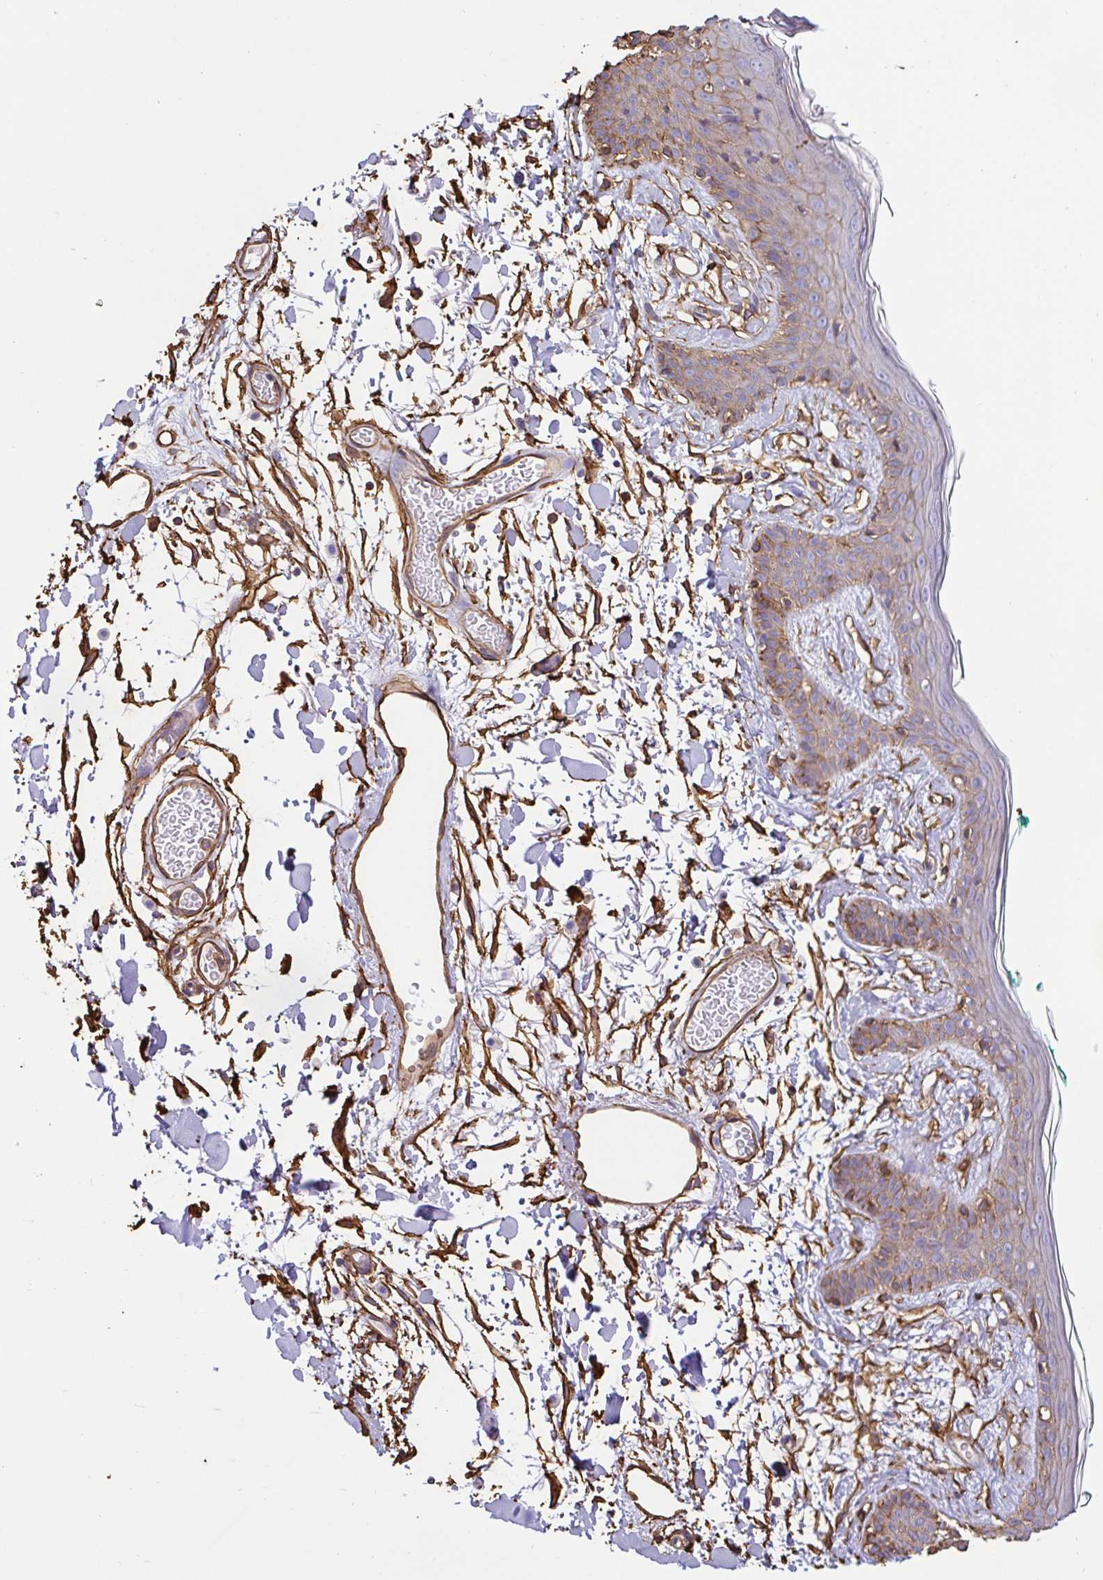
{"staining": {"intensity": "strong", "quantity": ">75%", "location": "cytoplasmic/membranous"}, "tissue": "skin", "cell_type": "Fibroblasts", "image_type": "normal", "snomed": [{"axis": "morphology", "description": "Normal tissue, NOS"}, {"axis": "topography", "description": "Skin"}], "caption": "Immunohistochemical staining of unremarkable skin shows strong cytoplasmic/membranous protein expression in about >75% of fibroblasts.", "gene": "ANXA2", "patient": {"sex": "male", "age": 79}}